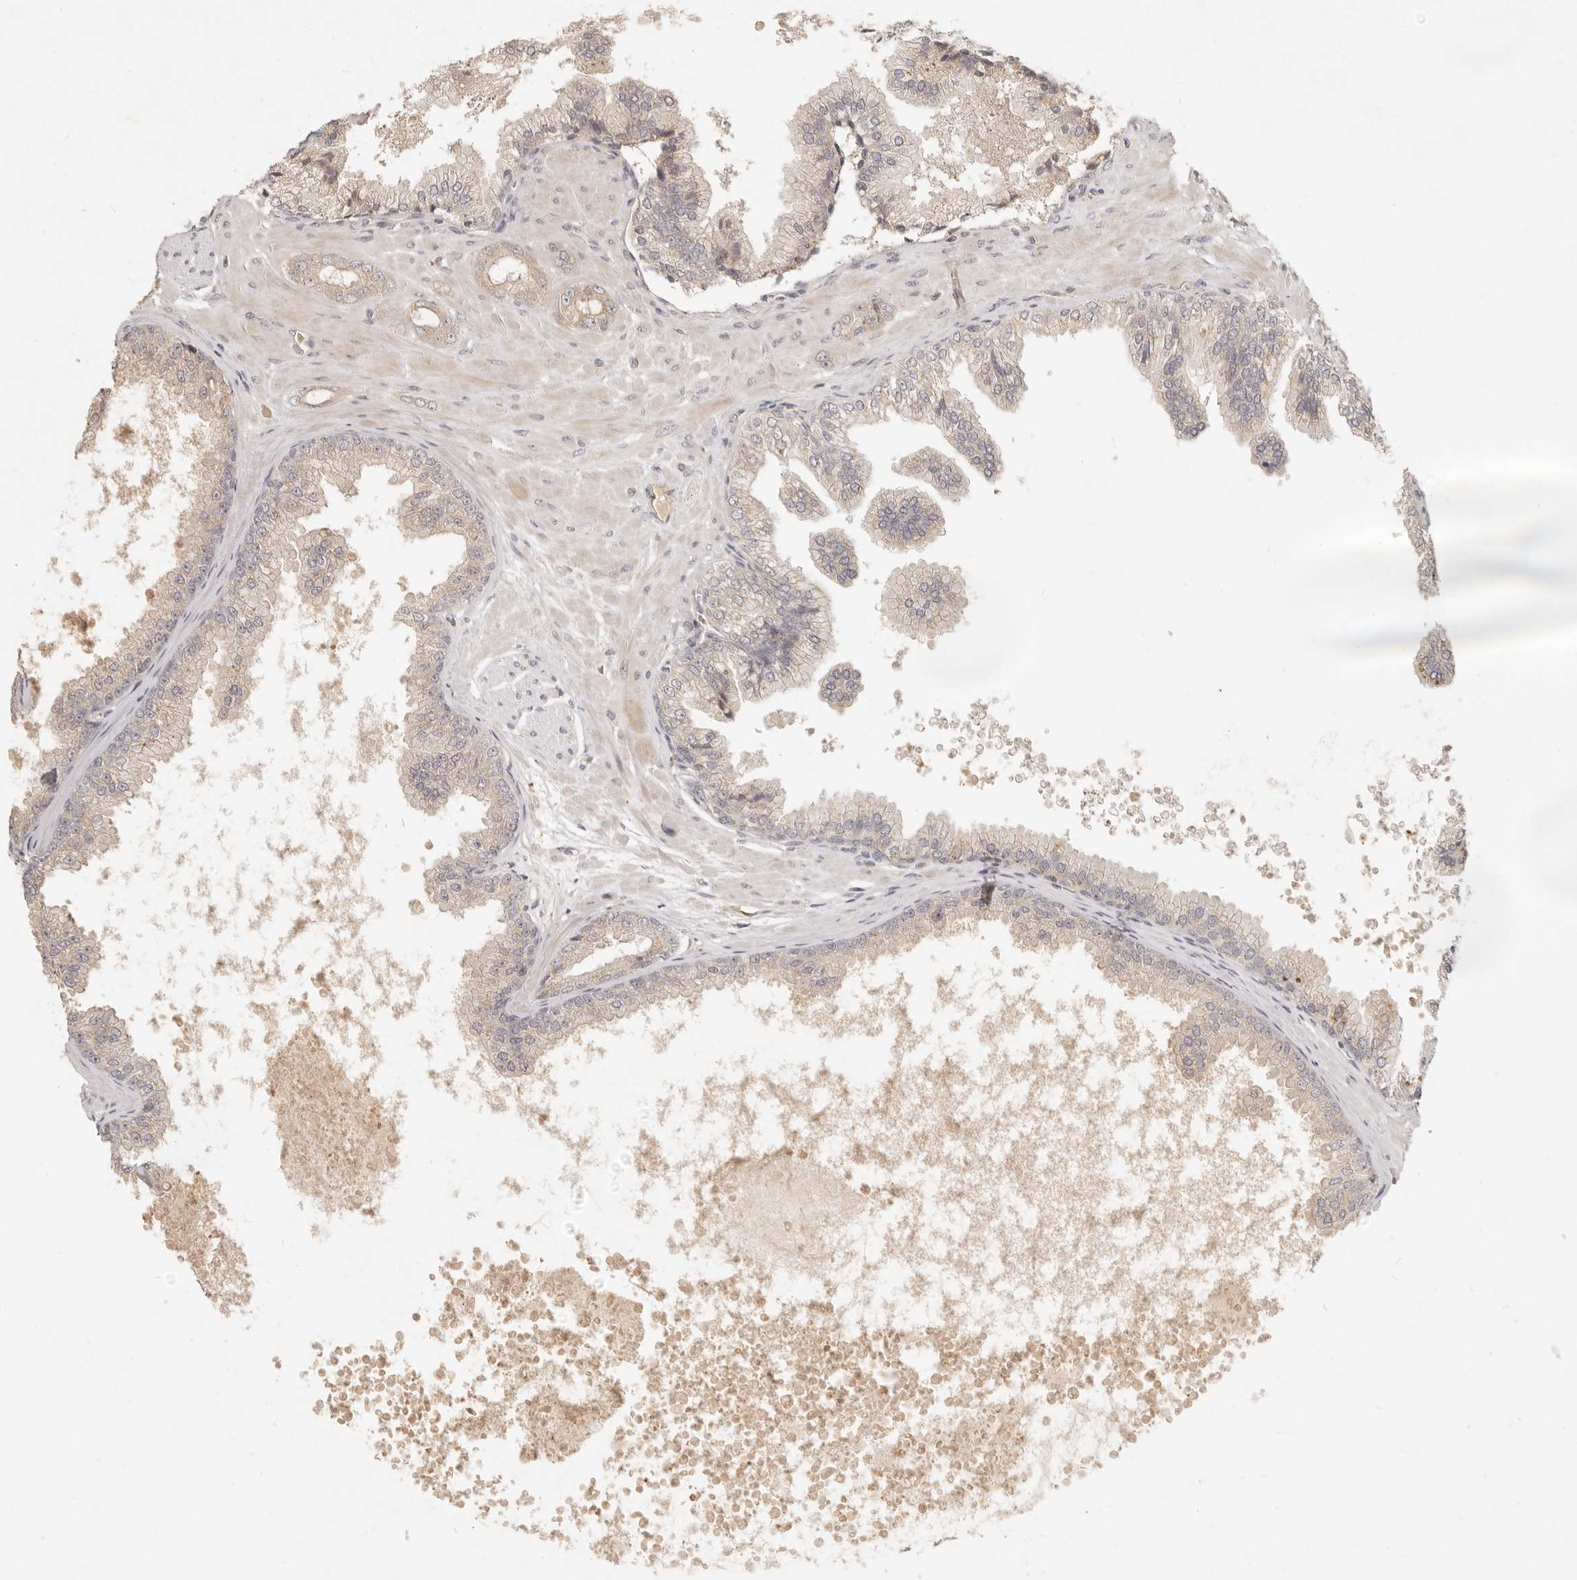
{"staining": {"intensity": "moderate", "quantity": ">75%", "location": "cytoplasmic/membranous"}, "tissue": "prostate cancer", "cell_type": "Tumor cells", "image_type": "cancer", "snomed": [{"axis": "morphology", "description": "Adenocarcinoma, Low grade"}, {"axis": "topography", "description": "Prostate"}], "caption": "This is an image of IHC staining of prostate cancer (low-grade adenocarcinoma), which shows moderate positivity in the cytoplasmic/membranous of tumor cells.", "gene": "UBXN11", "patient": {"sex": "male", "age": 63}}